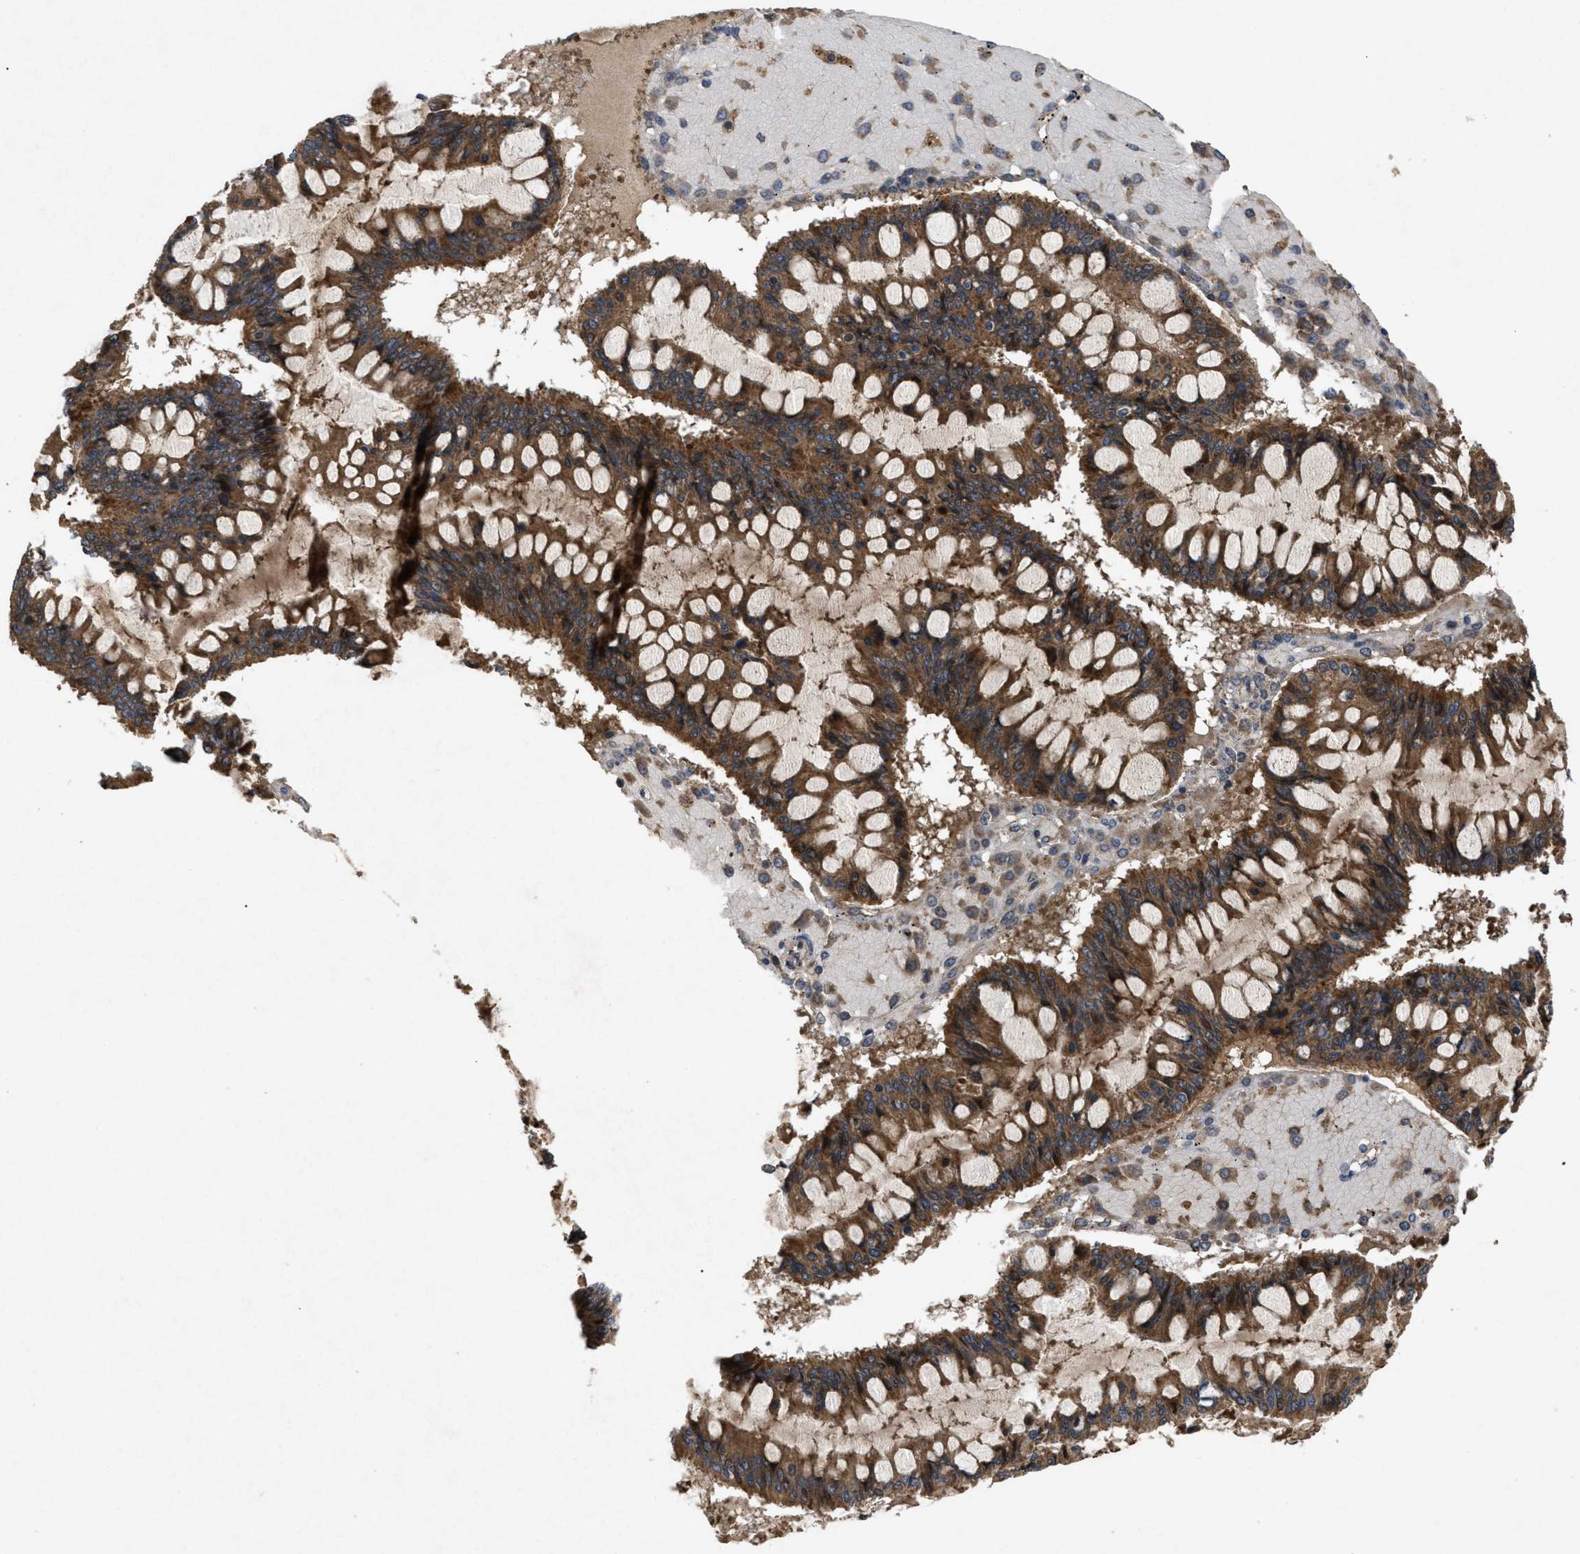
{"staining": {"intensity": "moderate", "quantity": ">75%", "location": "cytoplasmic/membranous"}, "tissue": "ovarian cancer", "cell_type": "Tumor cells", "image_type": "cancer", "snomed": [{"axis": "morphology", "description": "Cystadenocarcinoma, mucinous, NOS"}, {"axis": "topography", "description": "Ovary"}], "caption": "Immunohistochemistry (IHC) image of neoplastic tissue: human mucinous cystadenocarcinoma (ovarian) stained using immunohistochemistry (IHC) shows medium levels of moderate protein expression localized specifically in the cytoplasmic/membranous of tumor cells, appearing as a cytoplasmic/membranous brown color.", "gene": "RAB2A", "patient": {"sex": "female", "age": 73}}